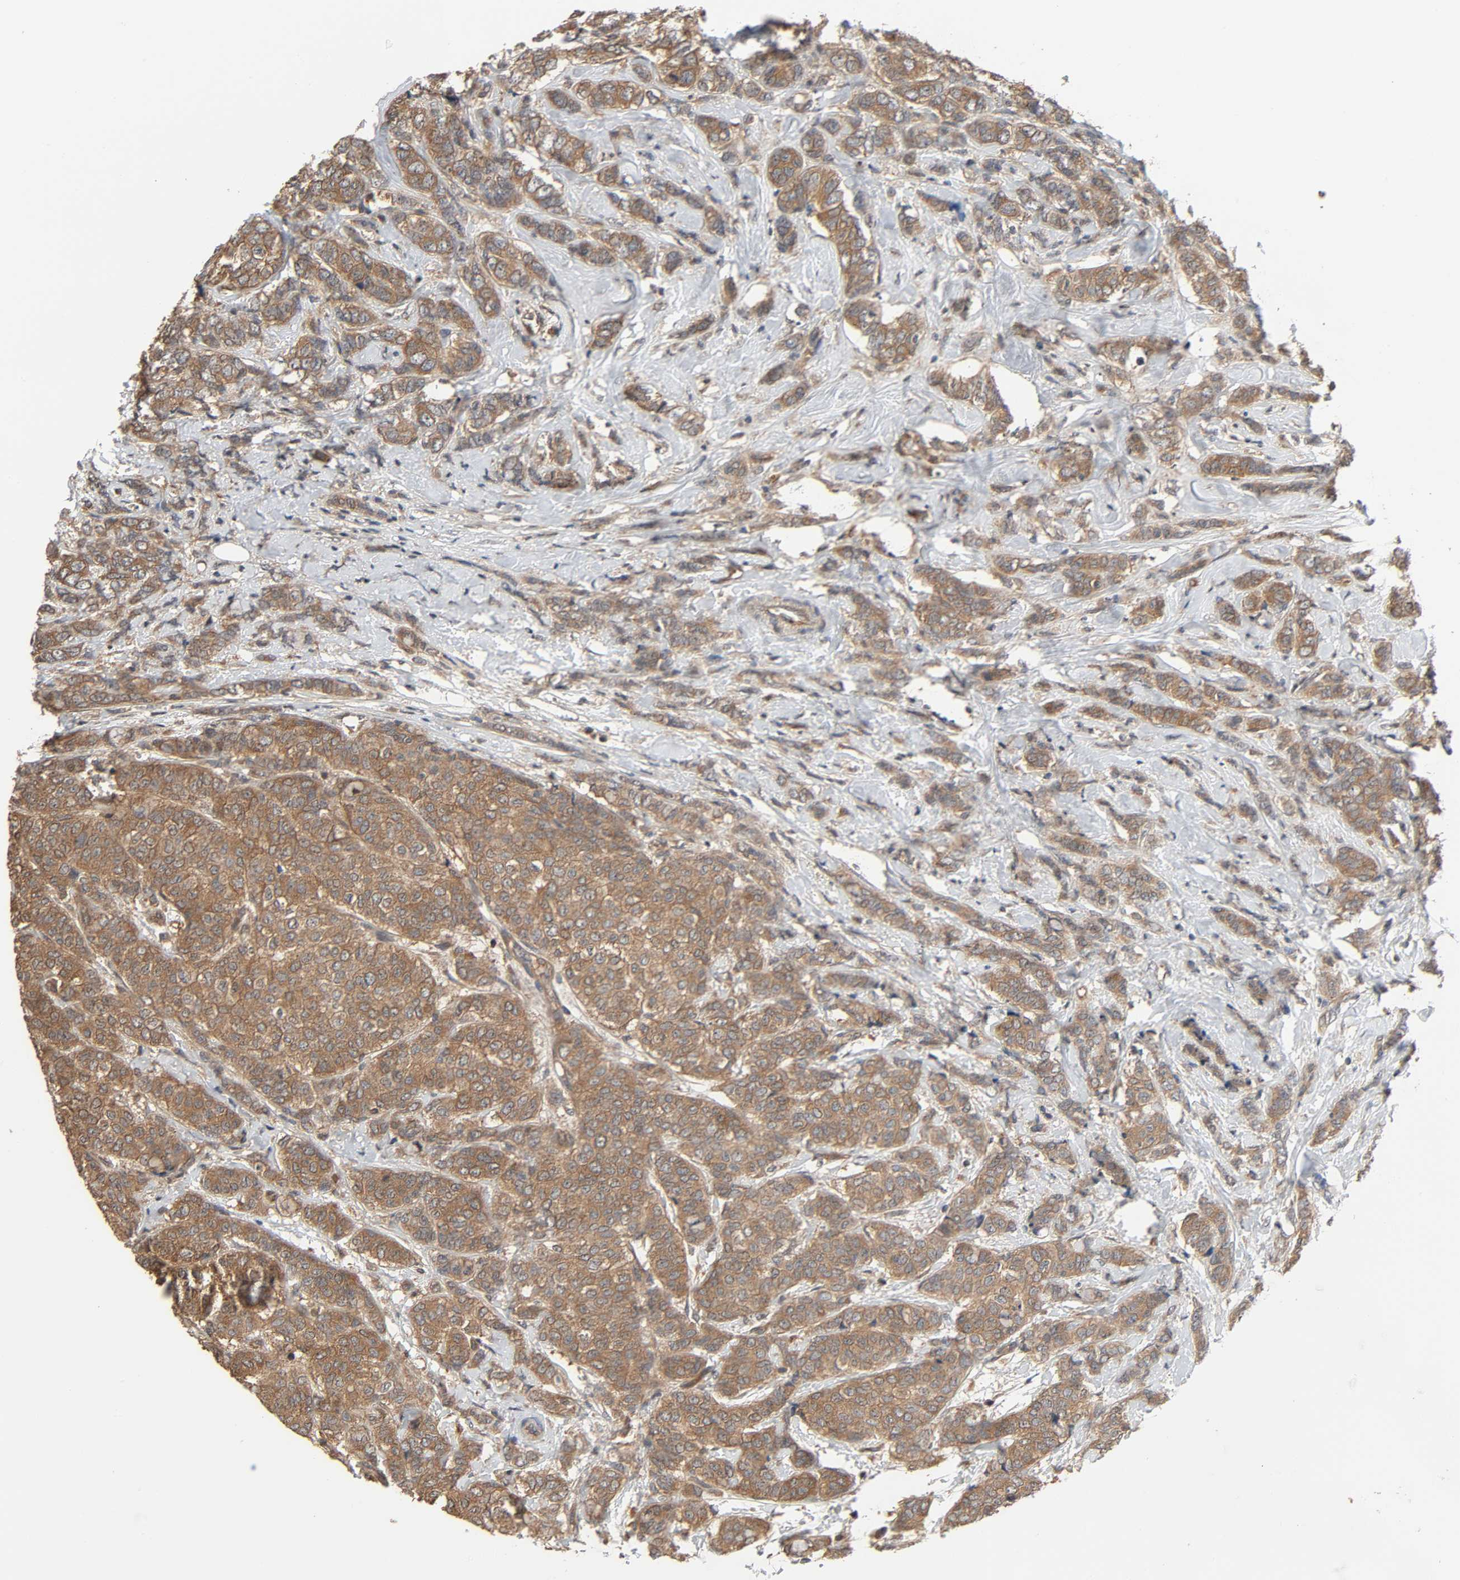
{"staining": {"intensity": "moderate", "quantity": ">75%", "location": "cytoplasmic/membranous"}, "tissue": "breast cancer", "cell_type": "Tumor cells", "image_type": "cancer", "snomed": [{"axis": "morphology", "description": "Lobular carcinoma"}, {"axis": "topography", "description": "Breast"}], "caption": "Moderate cytoplasmic/membranous positivity is identified in about >75% of tumor cells in breast cancer (lobular carcinoma). (IHC, brightfield microscopy, high magnification).", "gene": "PPP2R1B", "patient": {"sex": "female", "age": 60}}